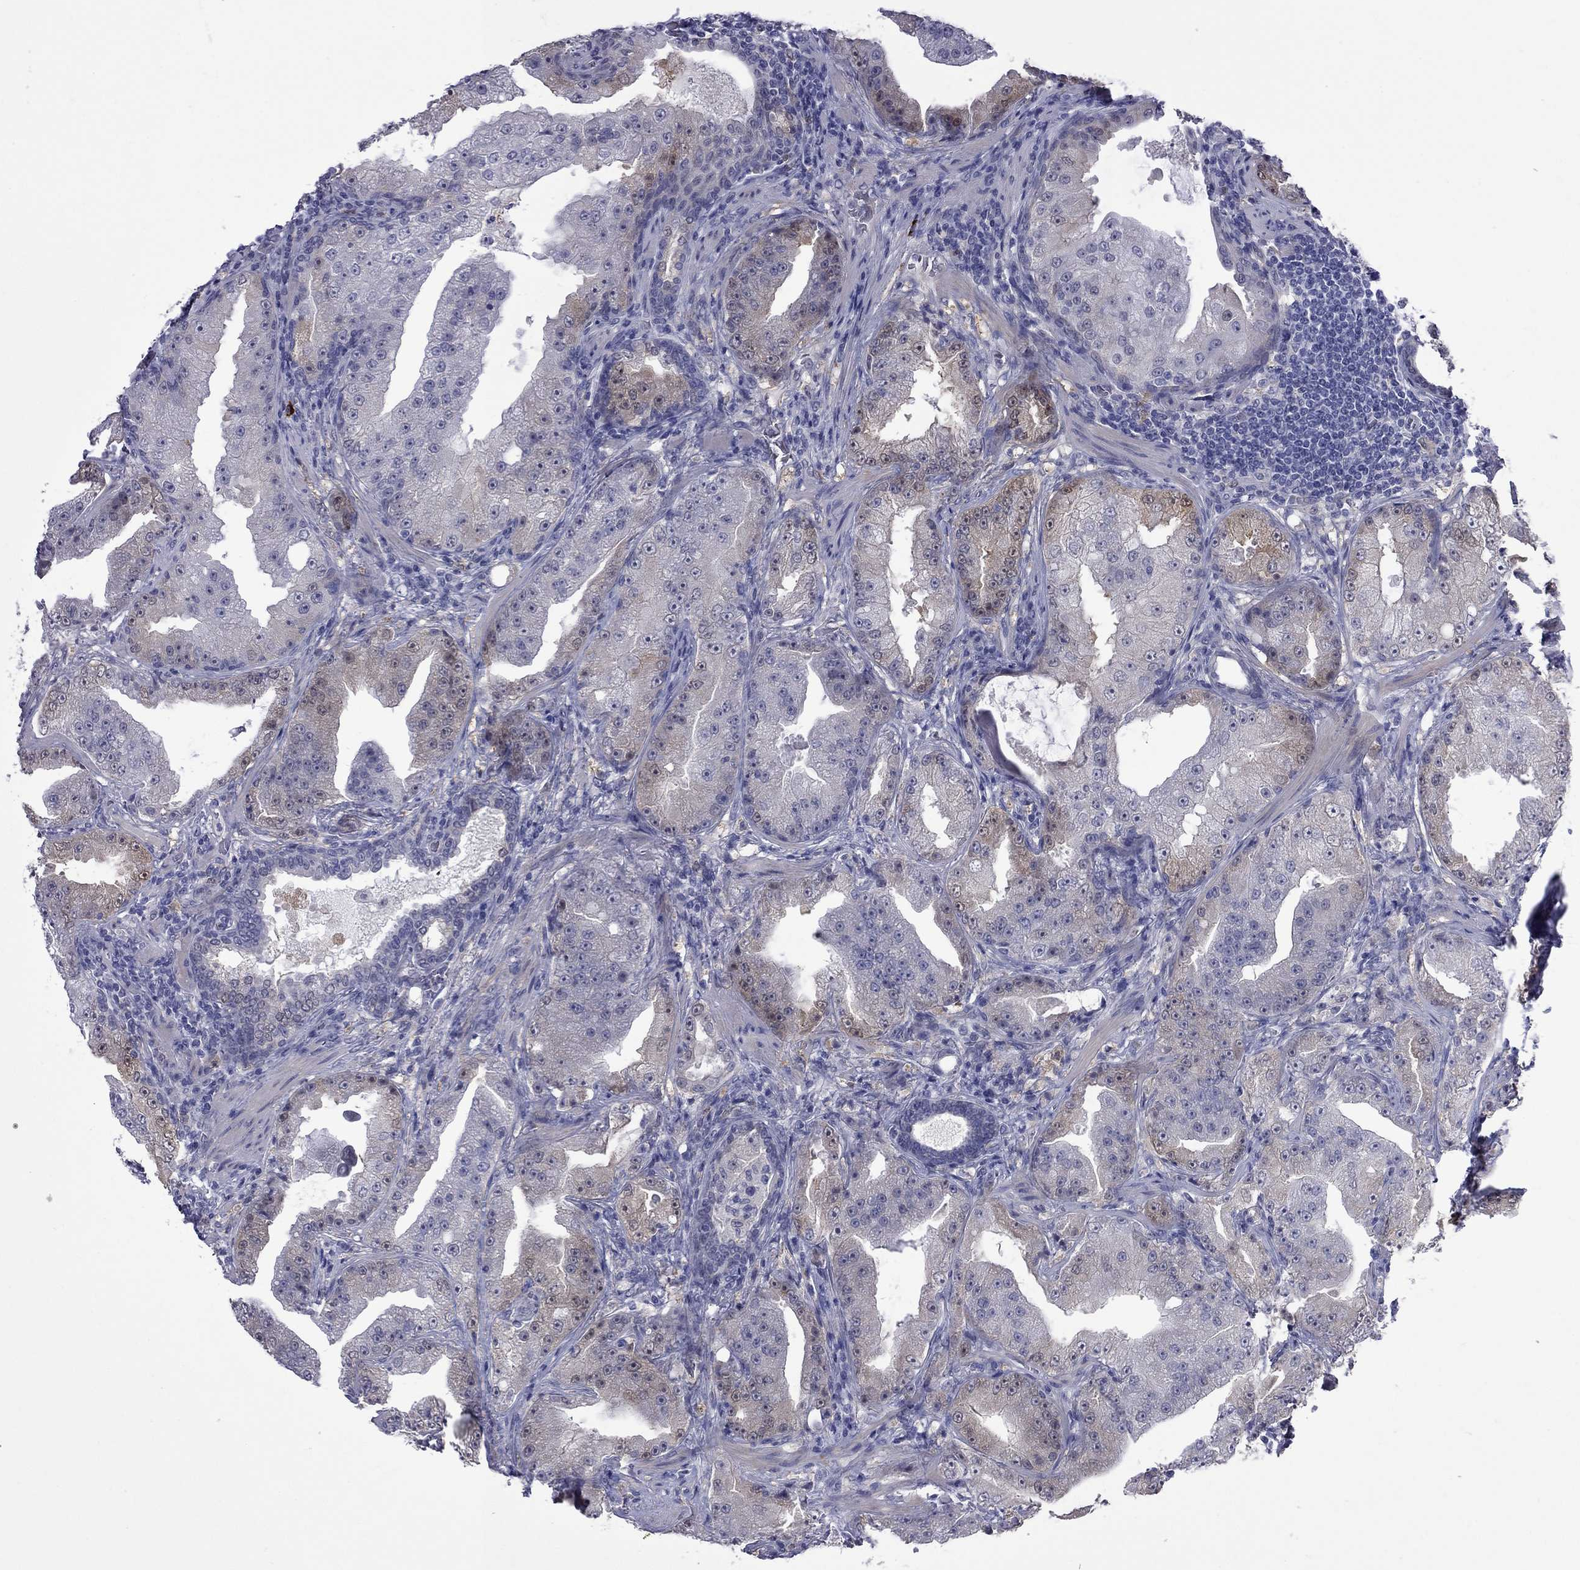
{"staining": {"intensity": "moderate", "quantity": "25%-75%", "location": "cytoplasmic/membranous"}, "tissue": "prostate cancer", "cell_type": "Tumor cells", "image_type": "cancer", "snomed": [{"axis": "morphology", "description": "Adenocarcinoma, Low grade"}, {"axis": "topography", "description": "Prostate"}], "caption": "There is medium levels of moderate cytoplasmic/membranous positivity in tumor cells of prostate low-grade adenocarcinoma, as demonstrated by immunohistochemical staining (brown color).", "gene": "CTNNBIP1", "patient": {"sex": "male", "age": 62}}